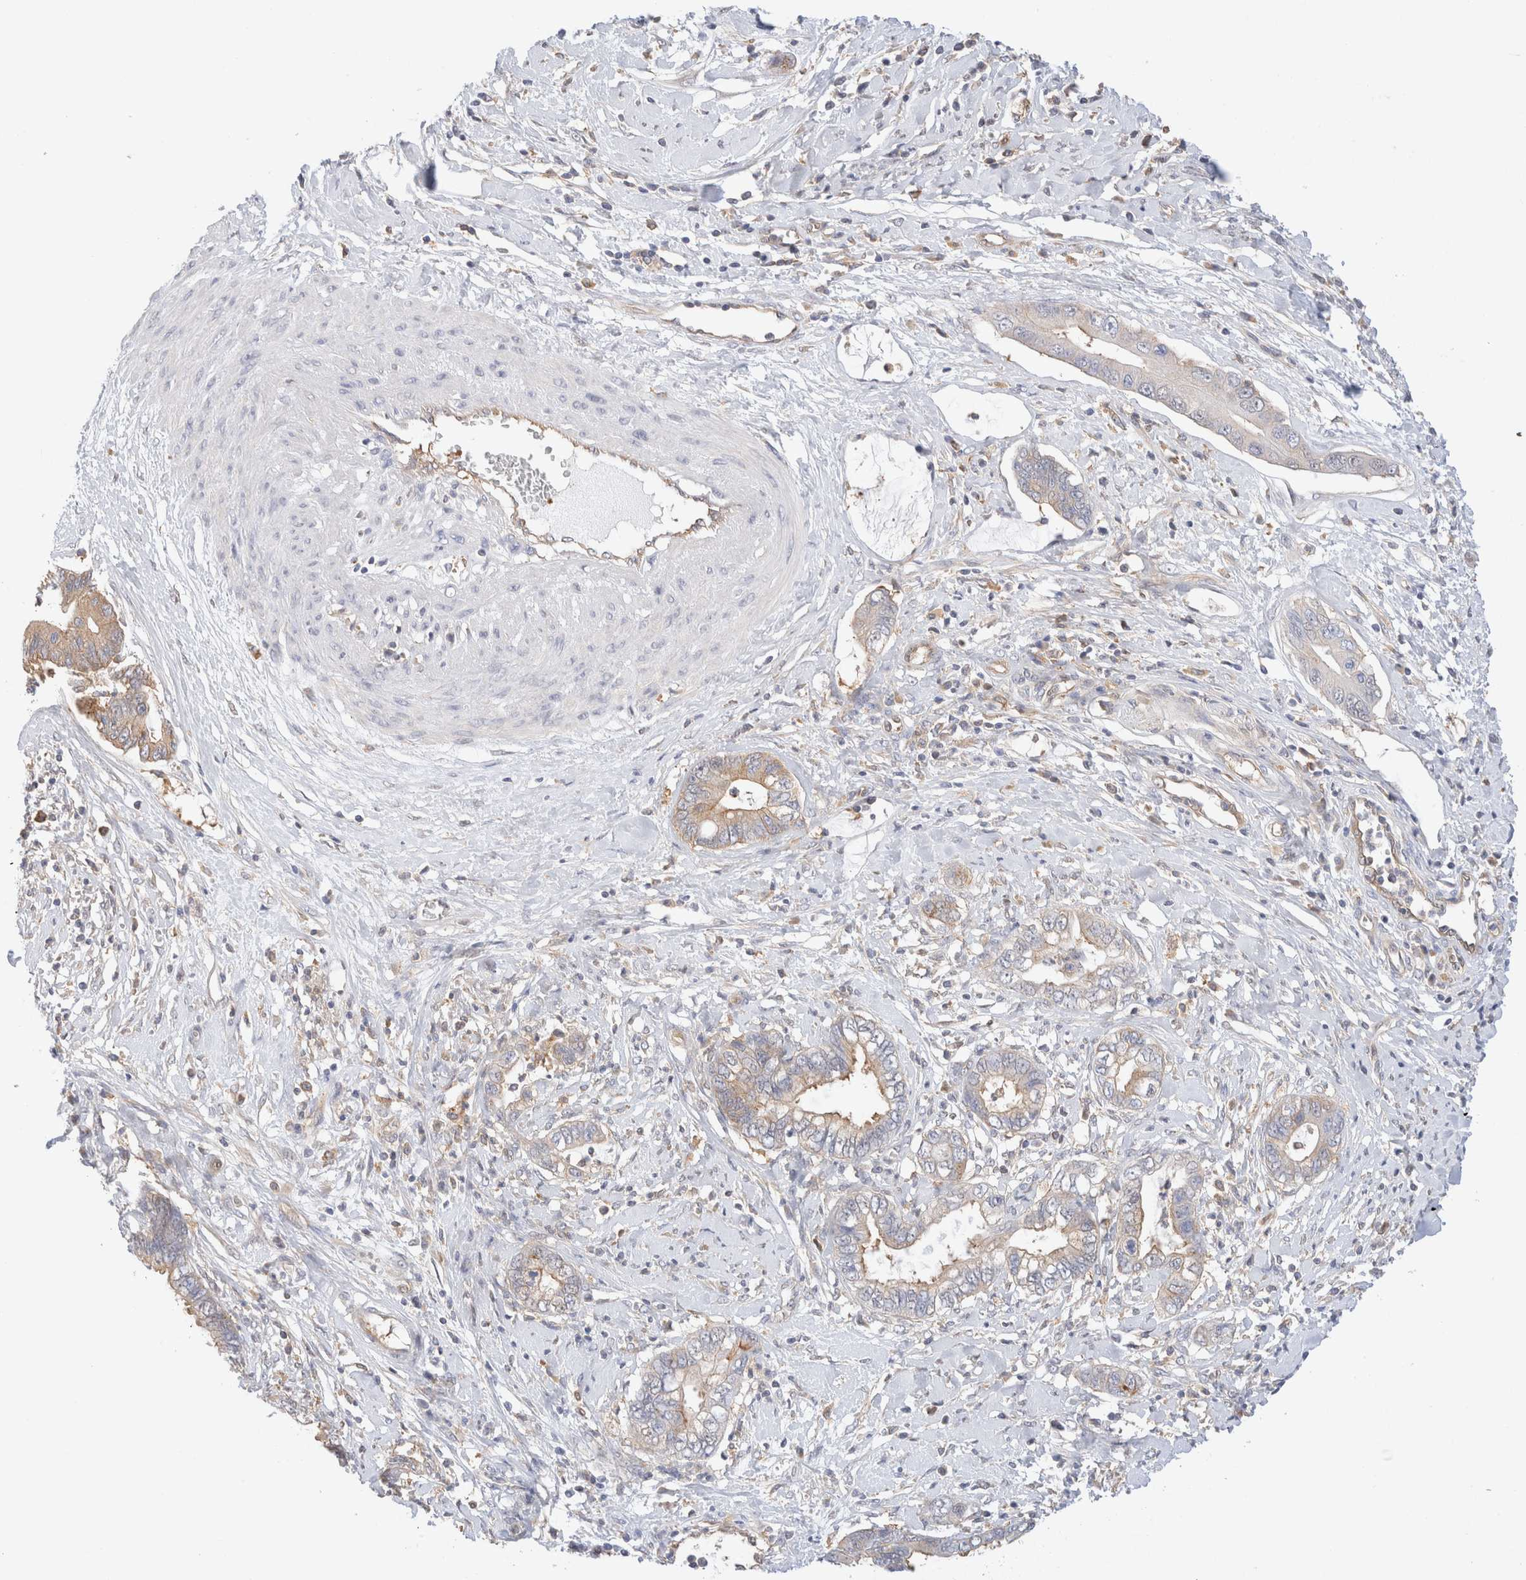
{"staining": {"intensity": "weak", "quantity": "<25%", "location": "cytoplasmic/membranous"}, "tissue": "cervical cancer", "cell_type": "Tumor cells", "image_type": "cancer", "snomed": [{"axis": "morphology", "description": "Adenocarcinoma, NOS"}, {"axis": "topography", "description": "Cervix"}], "caption": "Immunohistochemistry photomicrograph of human adenocarcinoma (cervical) stained for a protein (brown), which demonstrates no positivity in tumor cells. (Immunohistochemistry (ihc), brightfield microscopy, high magnification).", "gene": "RABEP1", "patient": {"sex": "female", "age": 44}}